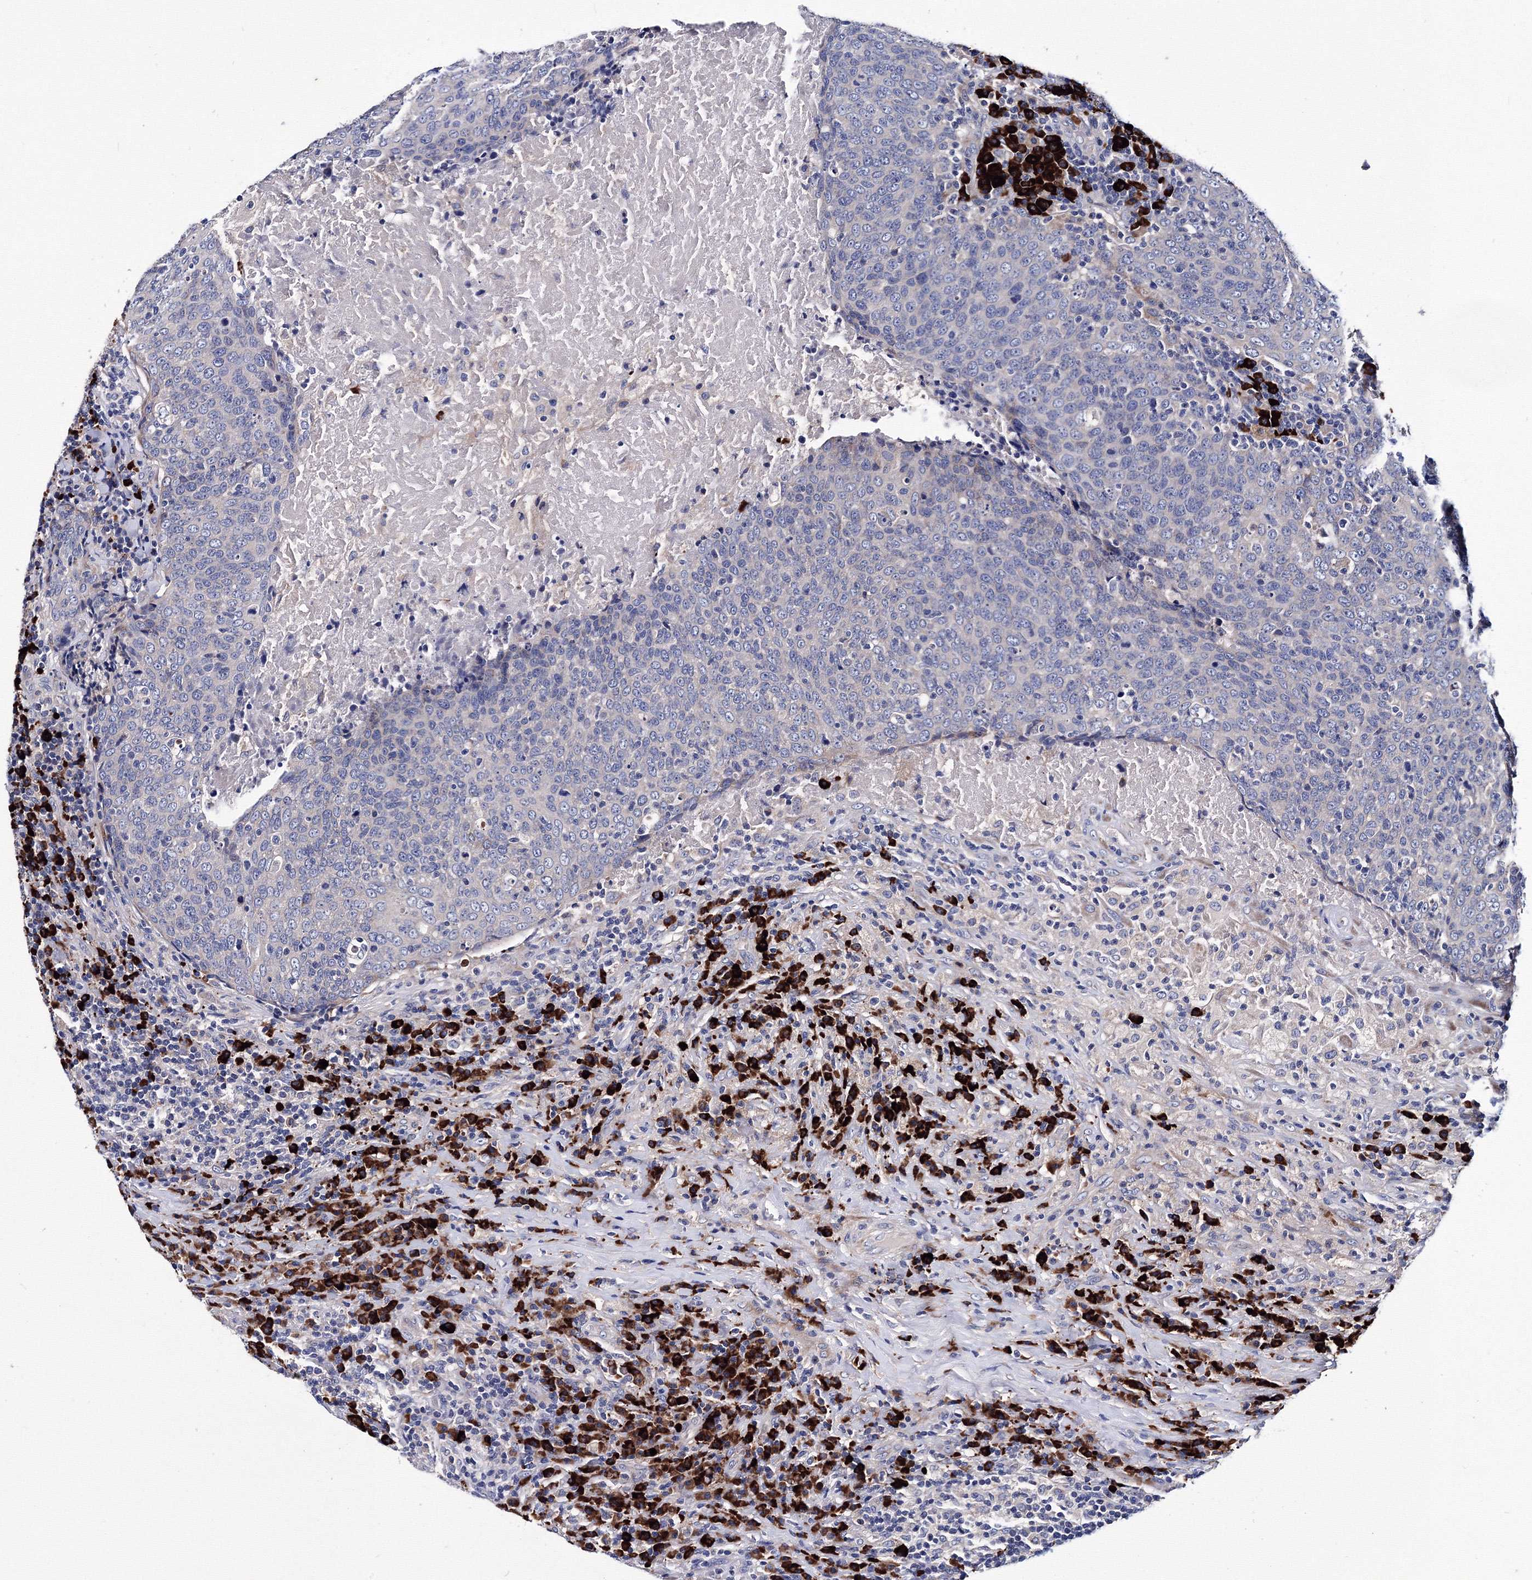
{"staining": {"intensity": "negative", "quantity": "none", "location": "none"}, "tissue": "head and neck cancer", "cell_type": "Tumor cells", "image_type": "cancer", "snomed": [{"axis": "morphology", "description": "Squamous cell carcinoma, NOS"}, {"axis": "morphology", "description": "Squamous cell carcinoma, metastatic, NOS"}, {"axis": "topography", "description": "Lymph node"}, {"axis": "topography", "description": "Head-Neck"}], "caption": "Immunohistochemistry (IHC) micrograph of neoplastic tissue: head and neck cancer stained with DAB exhibits no significant protein positivity in tumor cells.", "gene": "TRPM2", "patient": {"sex": "male", "age": 62}}